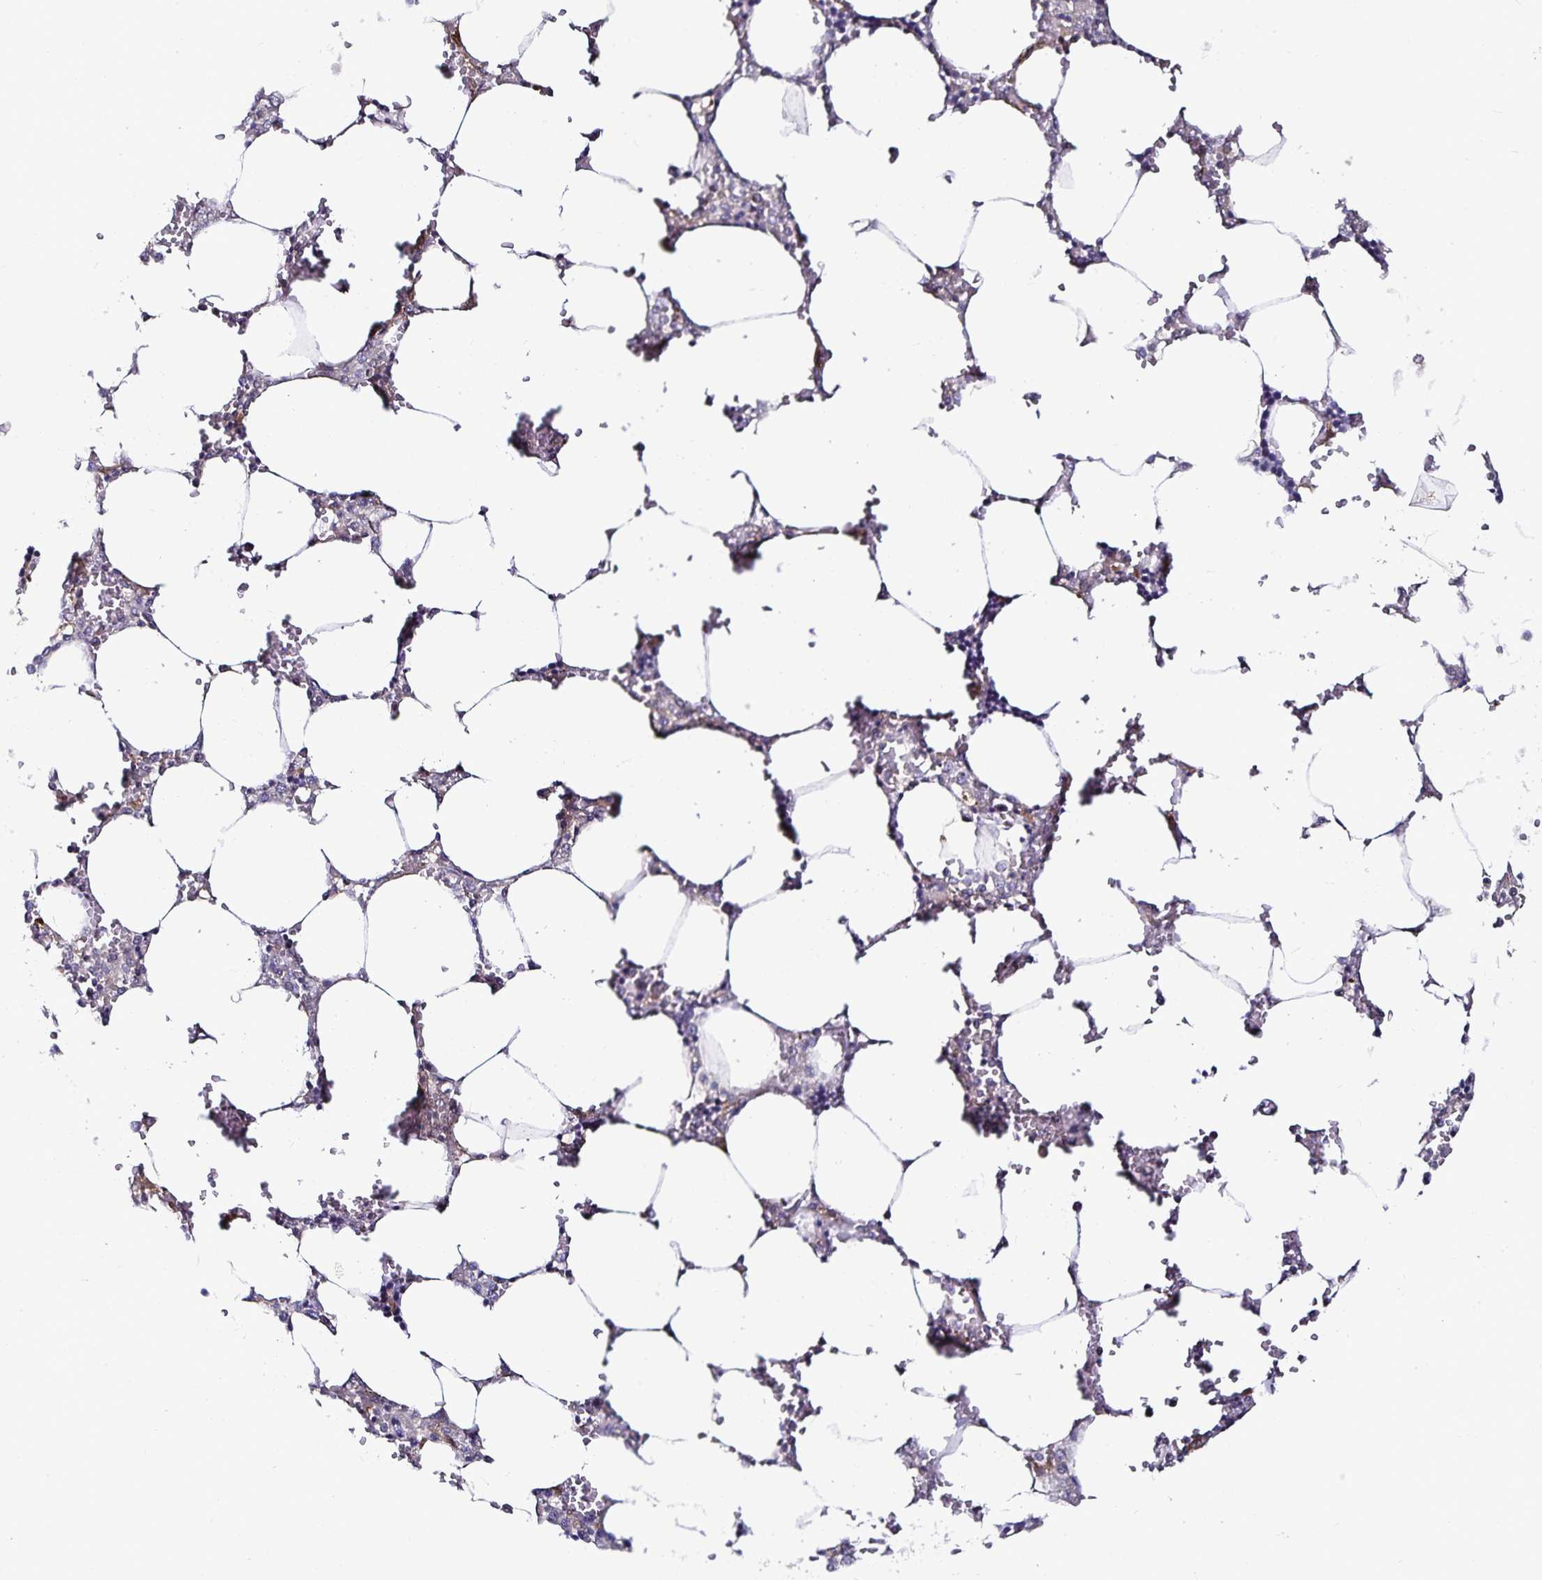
{"staining": {"intensity": "negative", "quantity": "none", "location": "none"}, "tissue": "bone marrow", "cell_type": "Hematopoietic cells", "image_type": "normal", "snomed": [{"axis": "morphology", "description": "Normal tissue, NOS"}, {"axis": "topography", "description": "Bone marrow"}], "caption": "This micrograph is of benign bone marrow stained with immunohistochemistry to label a protein in brown with the nuclei are counter-stained blue. There is no expression in hematopoietic cells. Nuclei are stained in blue.", "gene": "ACSL5", "patient": {"sex": "male", "age": 64}}